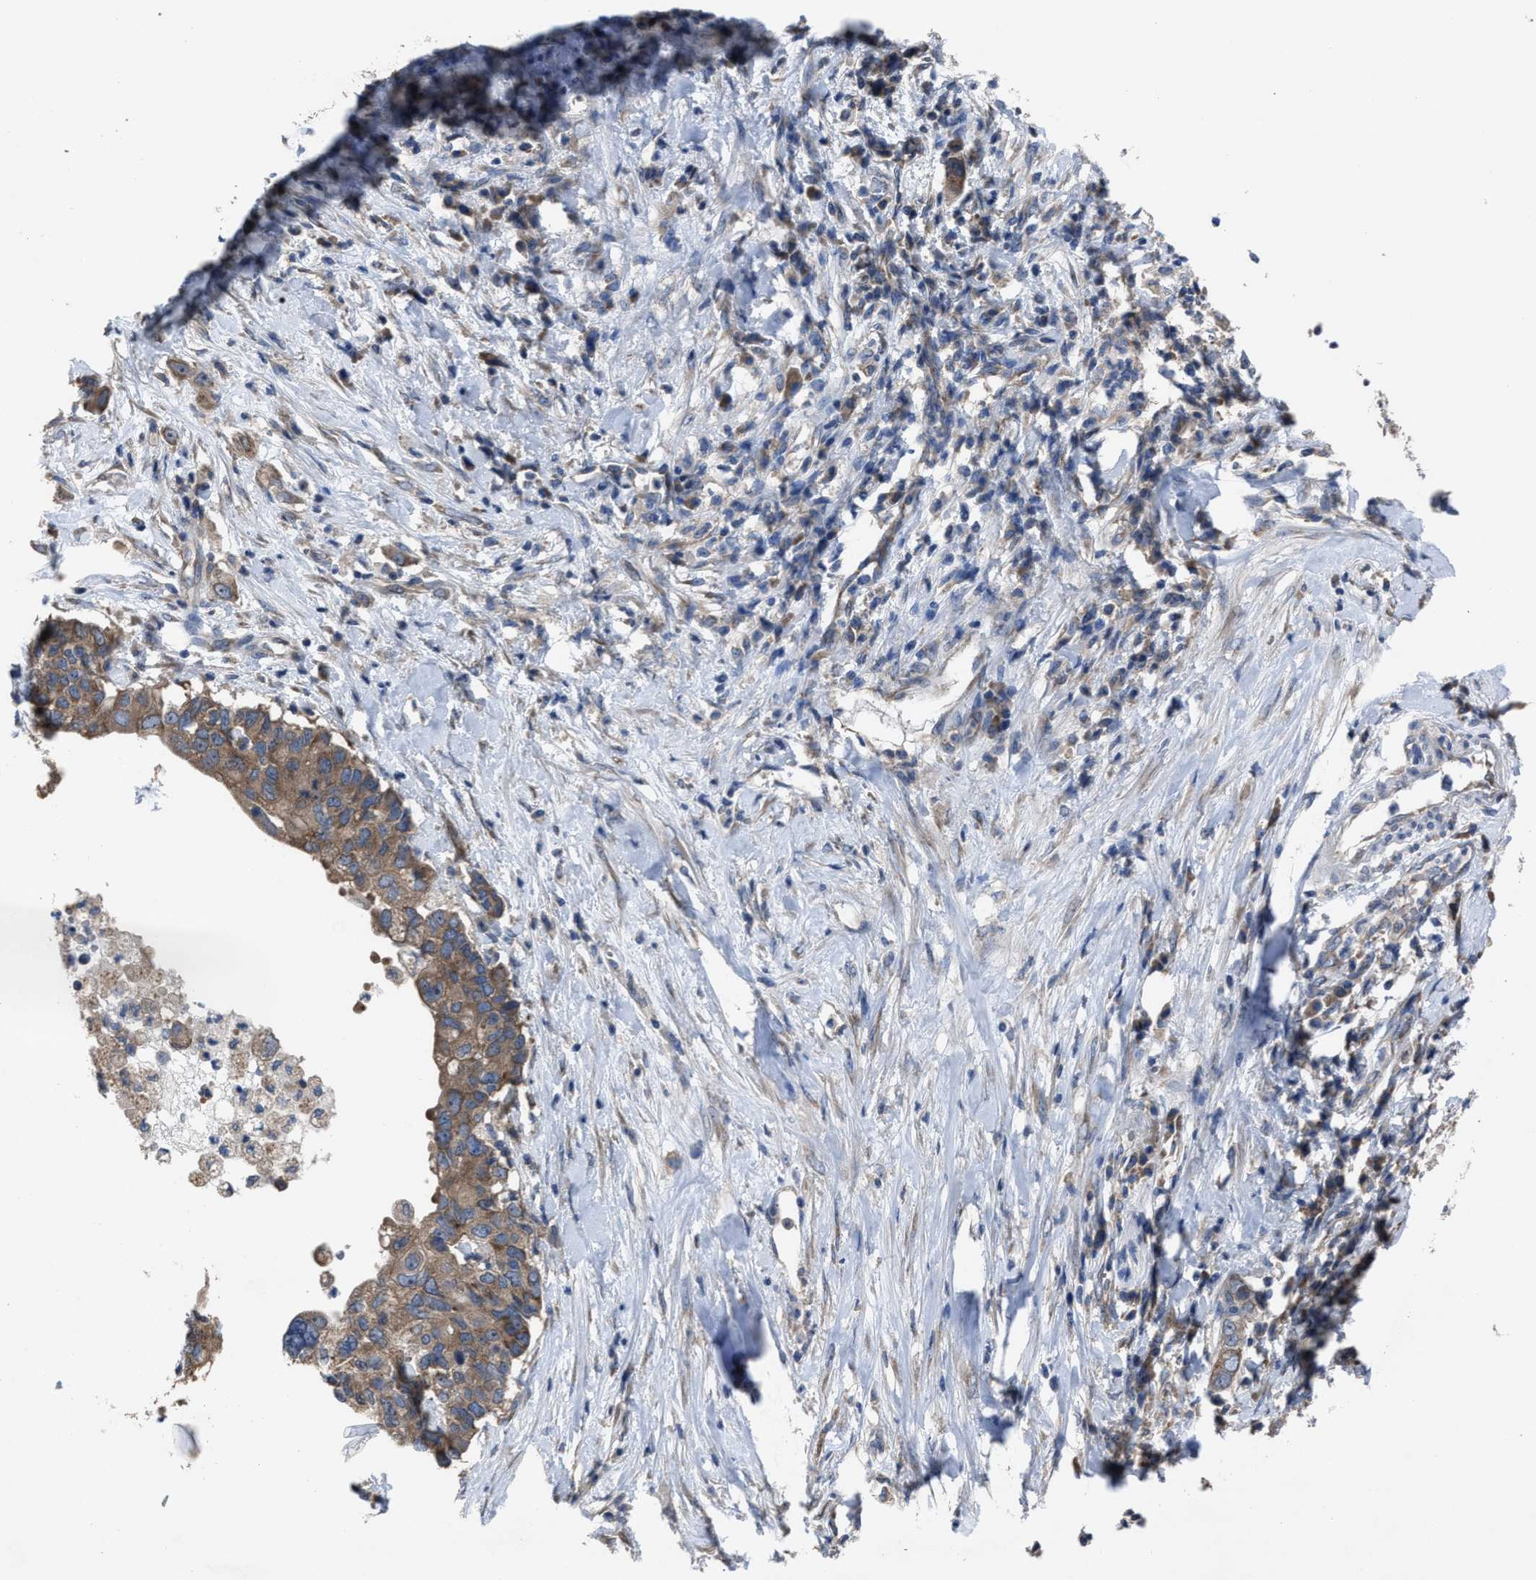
{"staining": {"intensity": "moderate", "quantity": ">75%", "location": "cytoplasmic/membranous"}, "tissue": "pancreatic cancer", "cell_type": "Tumor cells", "image_type": "cancer", "snomed": [{"axis": "morphology", "description": "Adenocarcinoma, NOS"}, {"axis": "topography", "description": "Pancreas"}], "caption": "Immunohistochemistry (IHC) (DAB (3,3'-diaminobenzidine)) staining of human pancreatic cancer demonstrates moderate cytoplasmic/membranous protein staining in about >75% of tumor cells.", "gene": "UPF1", "patient": {"sex": "female", "age": 56}}